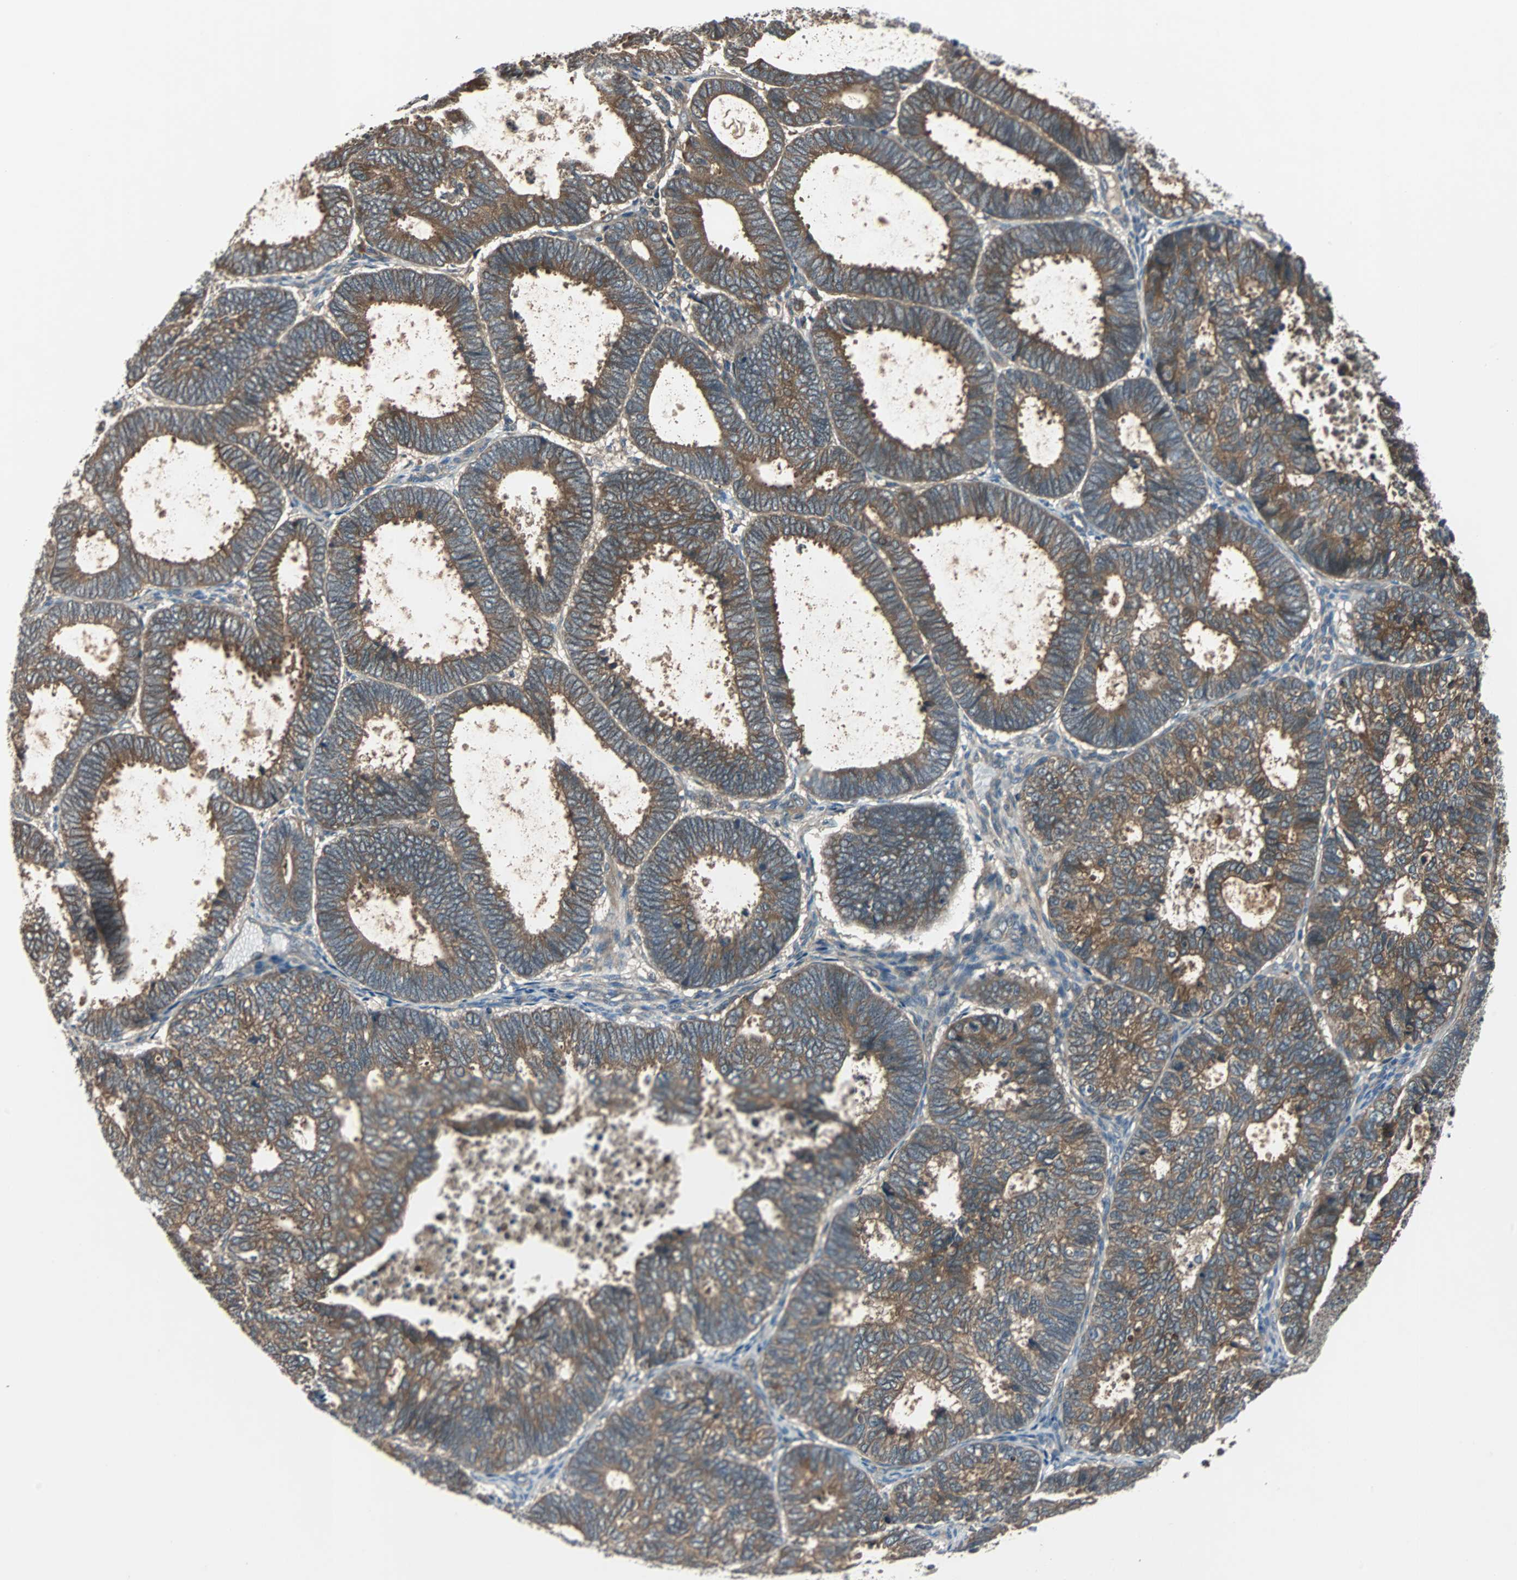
{"staining": {"intensity": "moderate", "quantity": ">75%", "location": "cytoplasmic/membranous"}, "tissue": "endometrial cancer", "cell_type": "Tumor cells", "image_type": "cancer", "snomed": [{"axis": "morphology", "description": "Adenocarcinoma, NOS"}, {"axis": "topography", "description": "Uterus"}], "caption": "IHC (DAB (3,3'-diaminobenzidine)) staining of endometrial cancer (adenocarcinoma) shows moderate cytoplasmic/membranous protein positivity in about >75% of tumor cells. (DAB IHC with brightfield microscopy, high magnification).", "gene": "ARF1", "patient": {"sex": "female", "age": 60}}